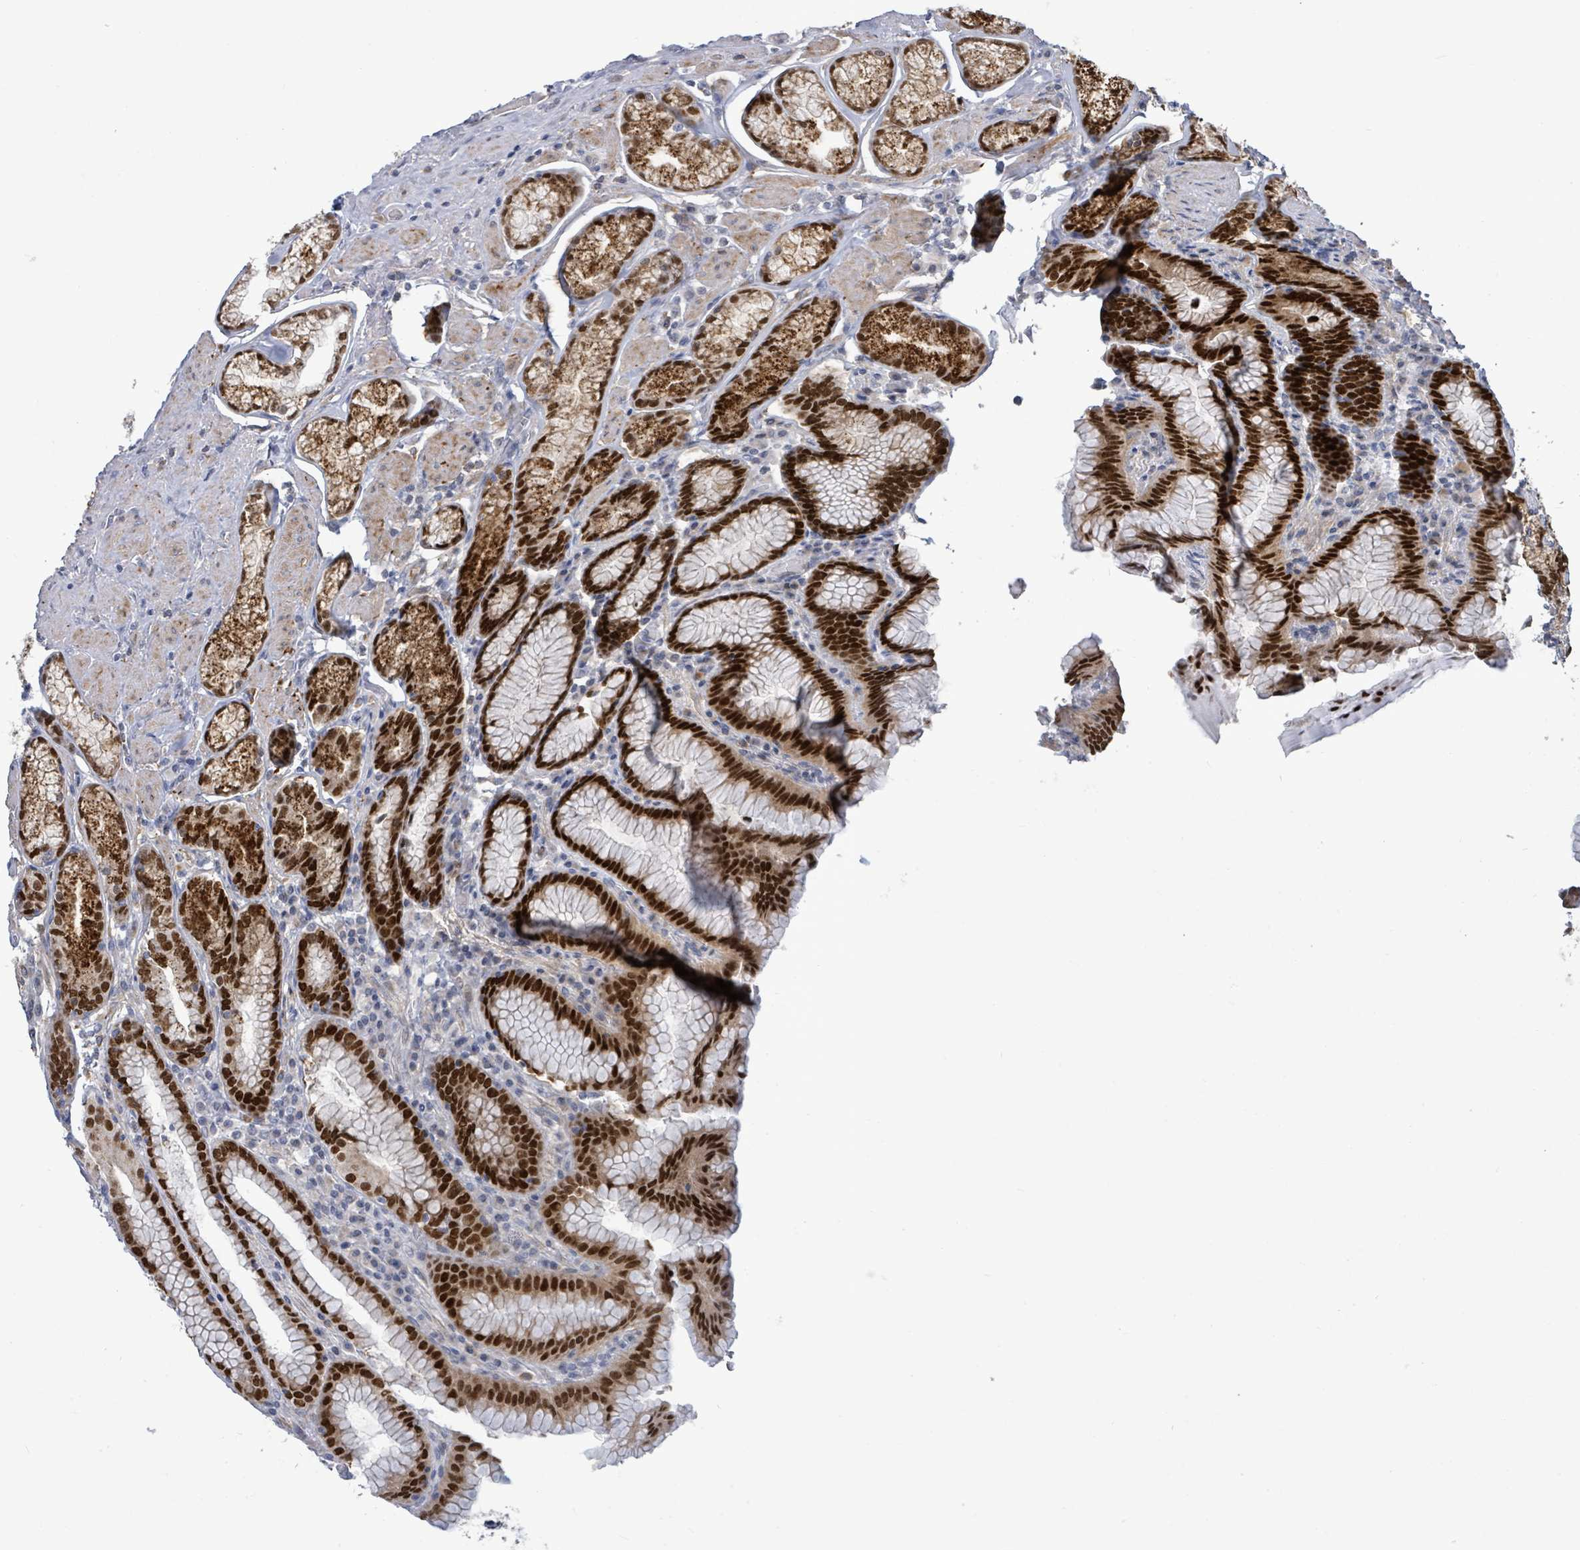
{"staining": {"intensity": "strong", "quantity": ">75%", "location": "cytoplasmic/membranous,nuclear"}, "tissue": "stomach", "cell_type": "Glandular cells", "image_type": "normal", "snomed": [{"axis": "morphology", "description": "Normal tissue, NOS"}, {"axis": "topography", "description": "Stomach, upper"}, {"axis": "topography", "description": "Stomach, lower"}], "caption": "Brown immunohistochemical staining in normal stomach reveals strong cytoplasmic/membranous,nuclear expression in approximately >75% of glandular cells. The protein of interest is shown in brown color, while the nuclei are stained blue.", "gene": "ZFPM1", "patient": {"sex": "female", "age": 76}}